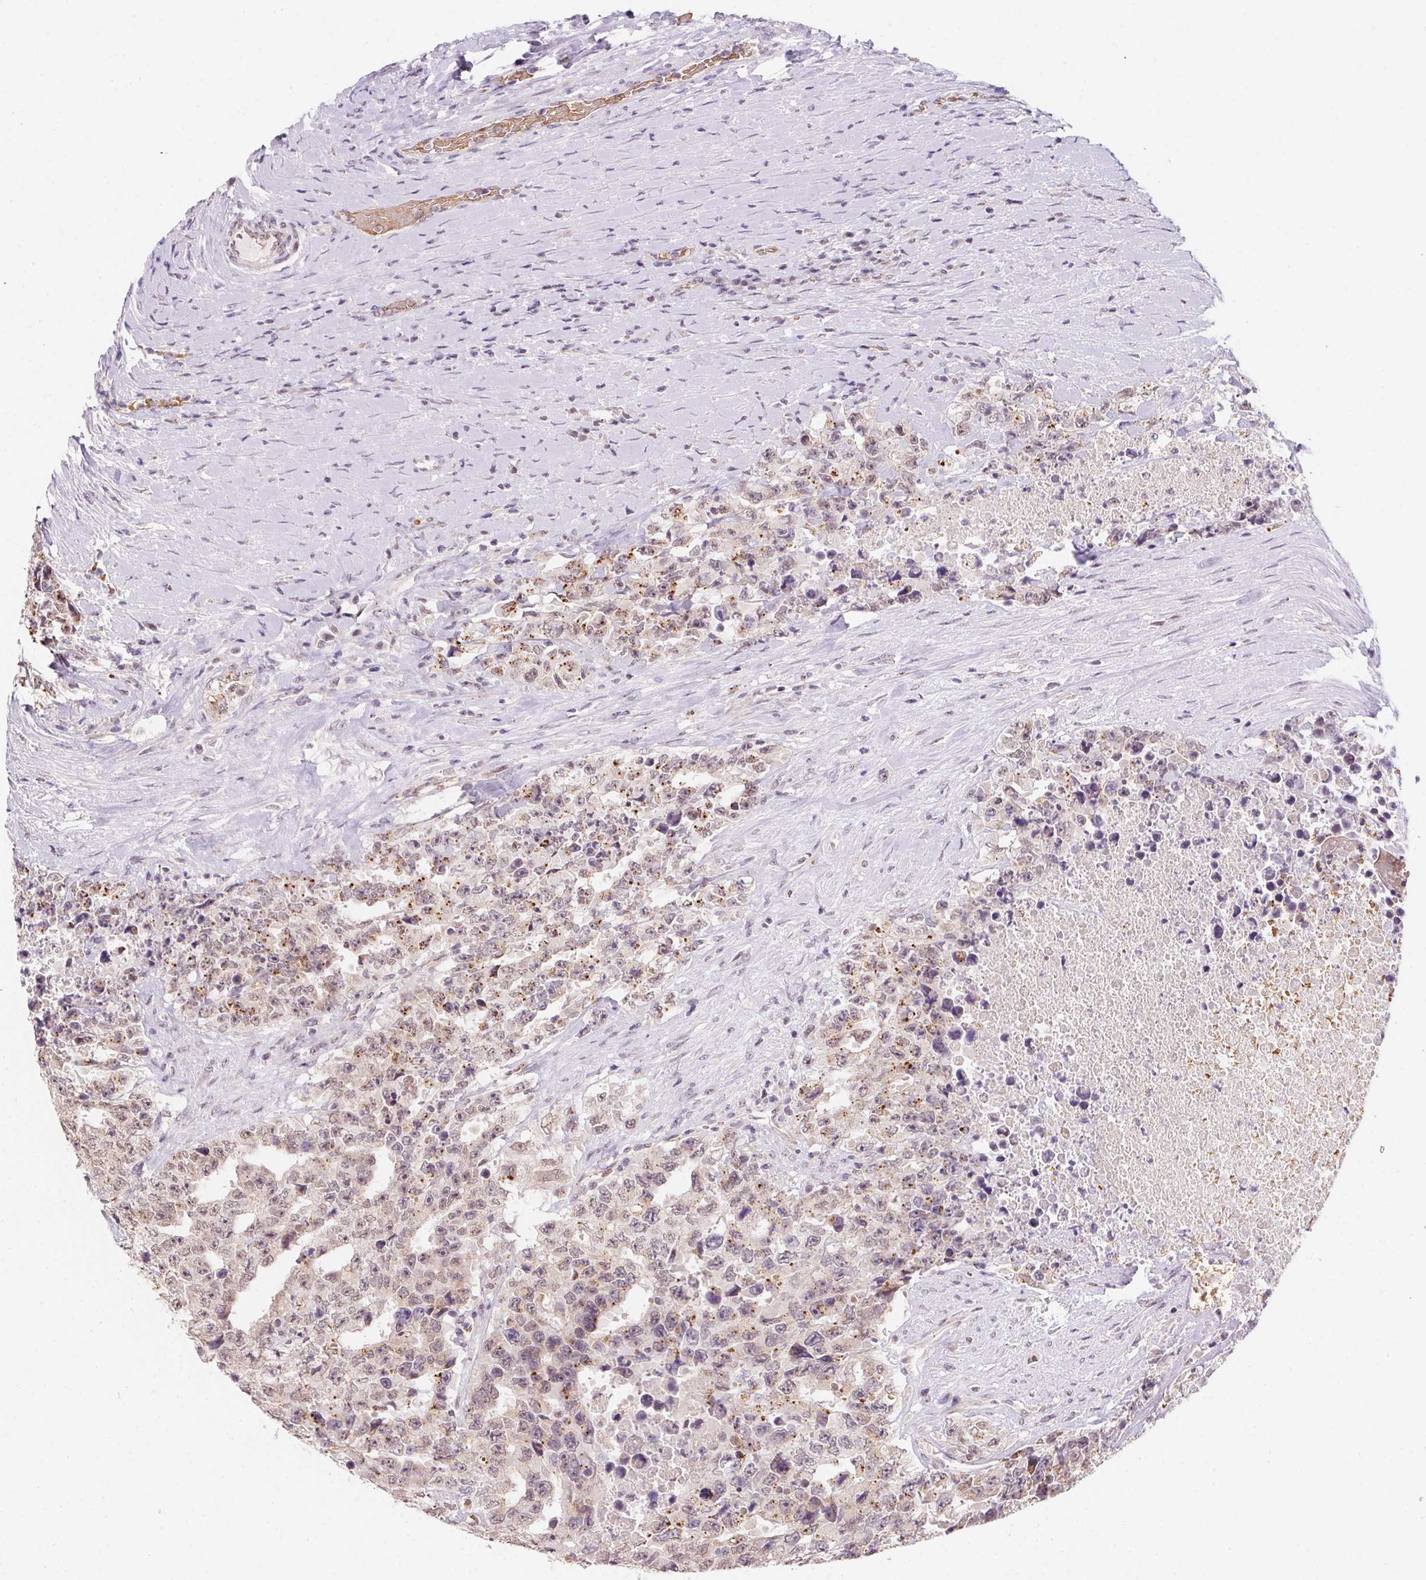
{"staining": {"intensity": "moderate", "quantity": "25%-75%", "location": "cytoplasmic/membranous"}, "tissue": "testis cancer", "cell_type": "Tumor cells", "image_type": "cancer", "snomed": [{"axis": "morphology", "description": "Carcinoma, Embryonal, NOS"}, {"axis": "topography", "description": "Testis"}], "caption": "Testis embryonal carcinoma was stained to show a protein in brown. There is medium levels of moderate cytoplasmic/membranous positivity in about 25%-75% of tumor cells.", "gene": "METTL13", "patient": {"sex": "male", "age": 24}}